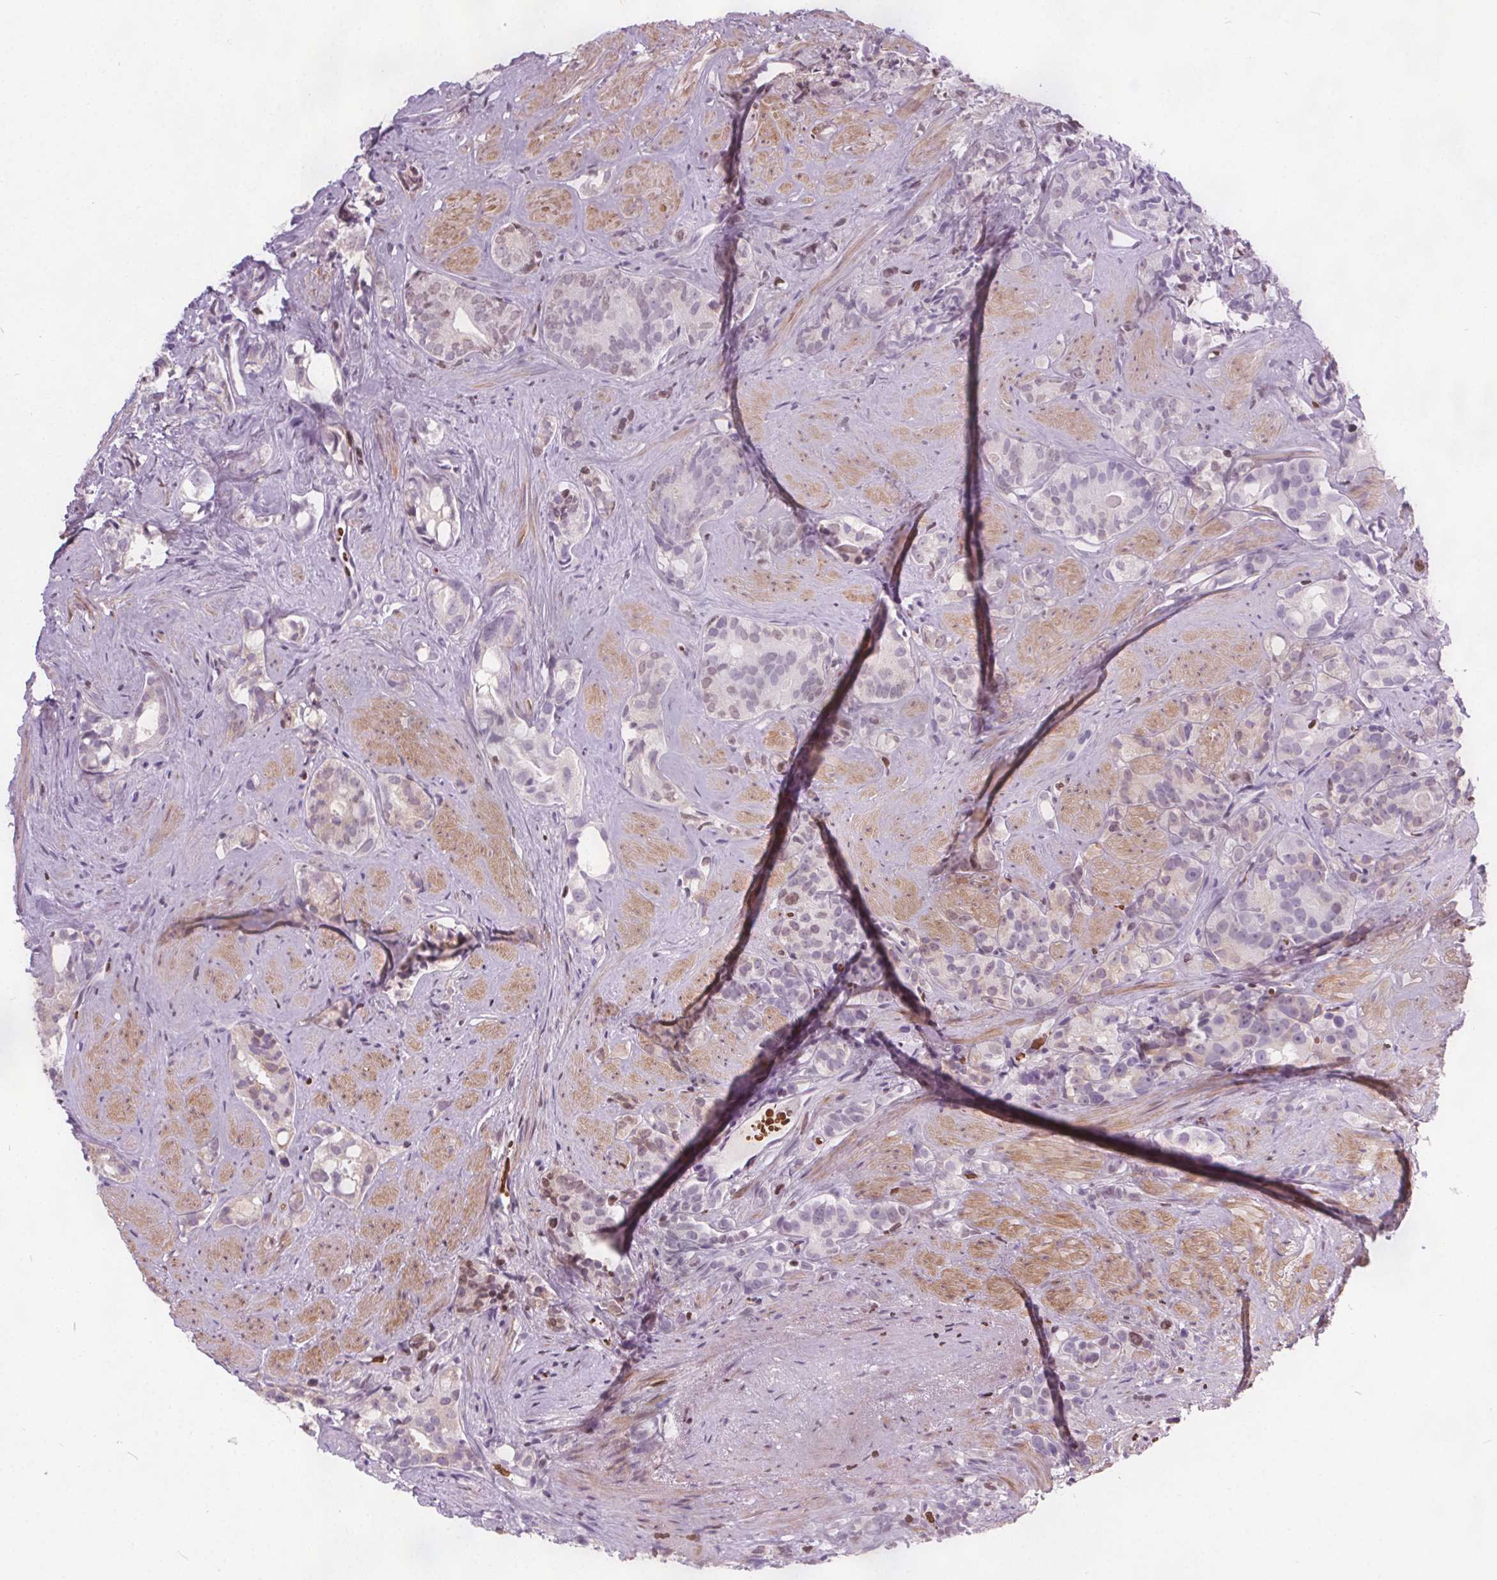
{"staining": {"intensity": "negative", "quantity": "none", "location": "none"}, "tissue": "prostate cancer", "cell_type": "Tumor cells", "image_type": "cancer", "snomed": [{"axis": "morphology", "description": "Adenocarcinoma, High grade"}, {"axis": "topography", "description": "Prostate"}], "caption": "A photomicrograph of human high-grade adenocarcinoma (prostate) is negative for staining in tumor cells. (Brightfield microscopy of DAB (3,3'-diaminobenzidine) immunohistochemistry (IHC) at high magnification).", "gene": "ISLR2", "patient": {"sex": "male", "age": 75}}